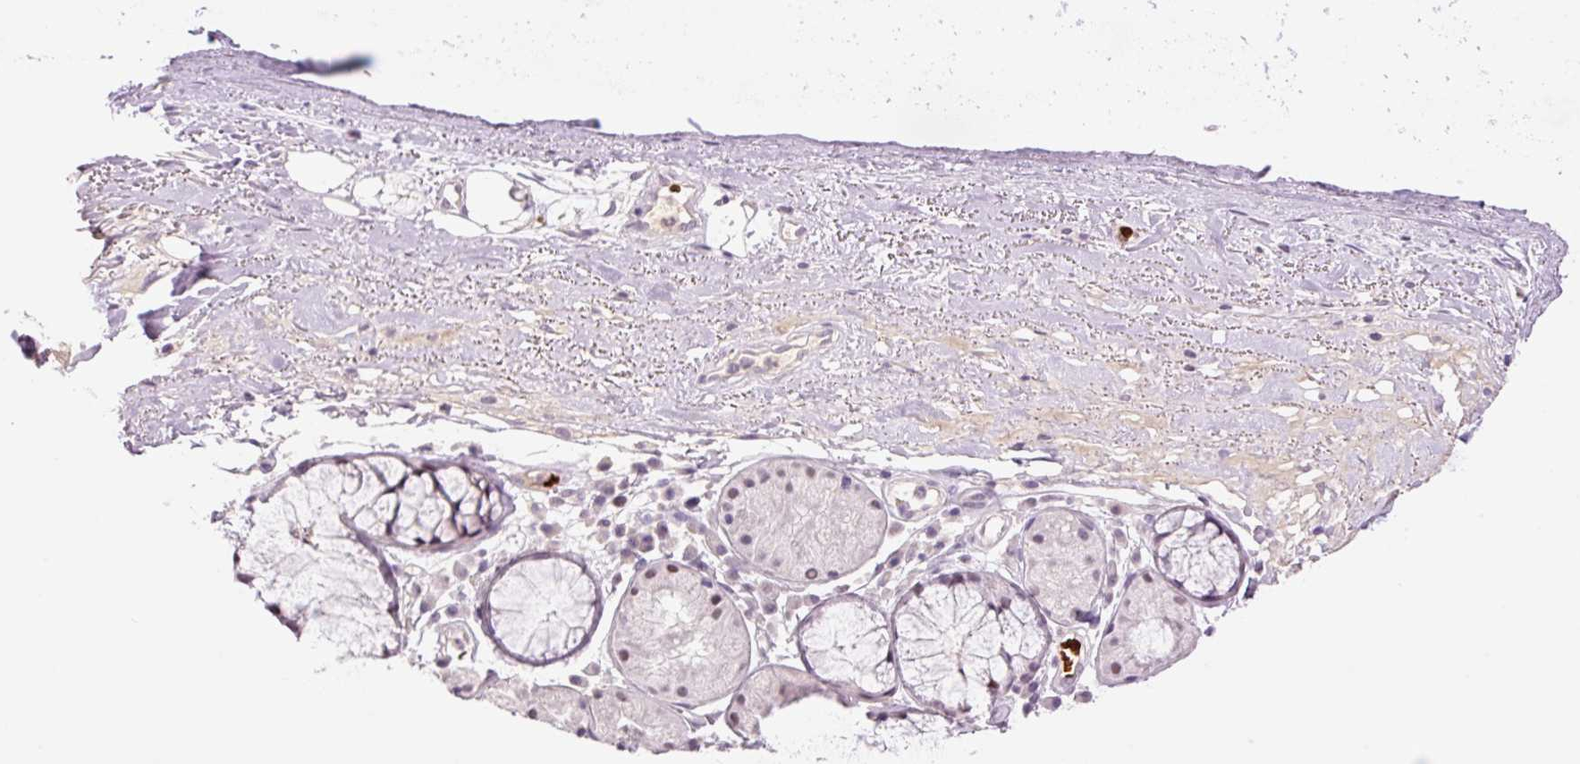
{"staining": {"intensity": "negative", "quantity": "none", "location": "none"}, "tissue": "adipose tissue", "cell_type": "Adipocytes", "image_type": "normal", "snomed": [{"axis": "morphology", "description": "Normal tissue, NOS"}, {"axis": "topography", "description": "Cartilage tissue"}, {"axis": "topography", "description": "Nasopharynx"}, {"axis": "topography", "description": "Thyroid gland"}], "caption": "IHC of normal human adipose tissue demonstrates no staining in adipocytes. The staining was performed using DAB to visualize the protein expression in brown, while the nuclei were stained in blue with hematoxylin (Magnification: 20x).", "gene": "LY6G6D", "patient": {"sex": "male", "age": 63}}